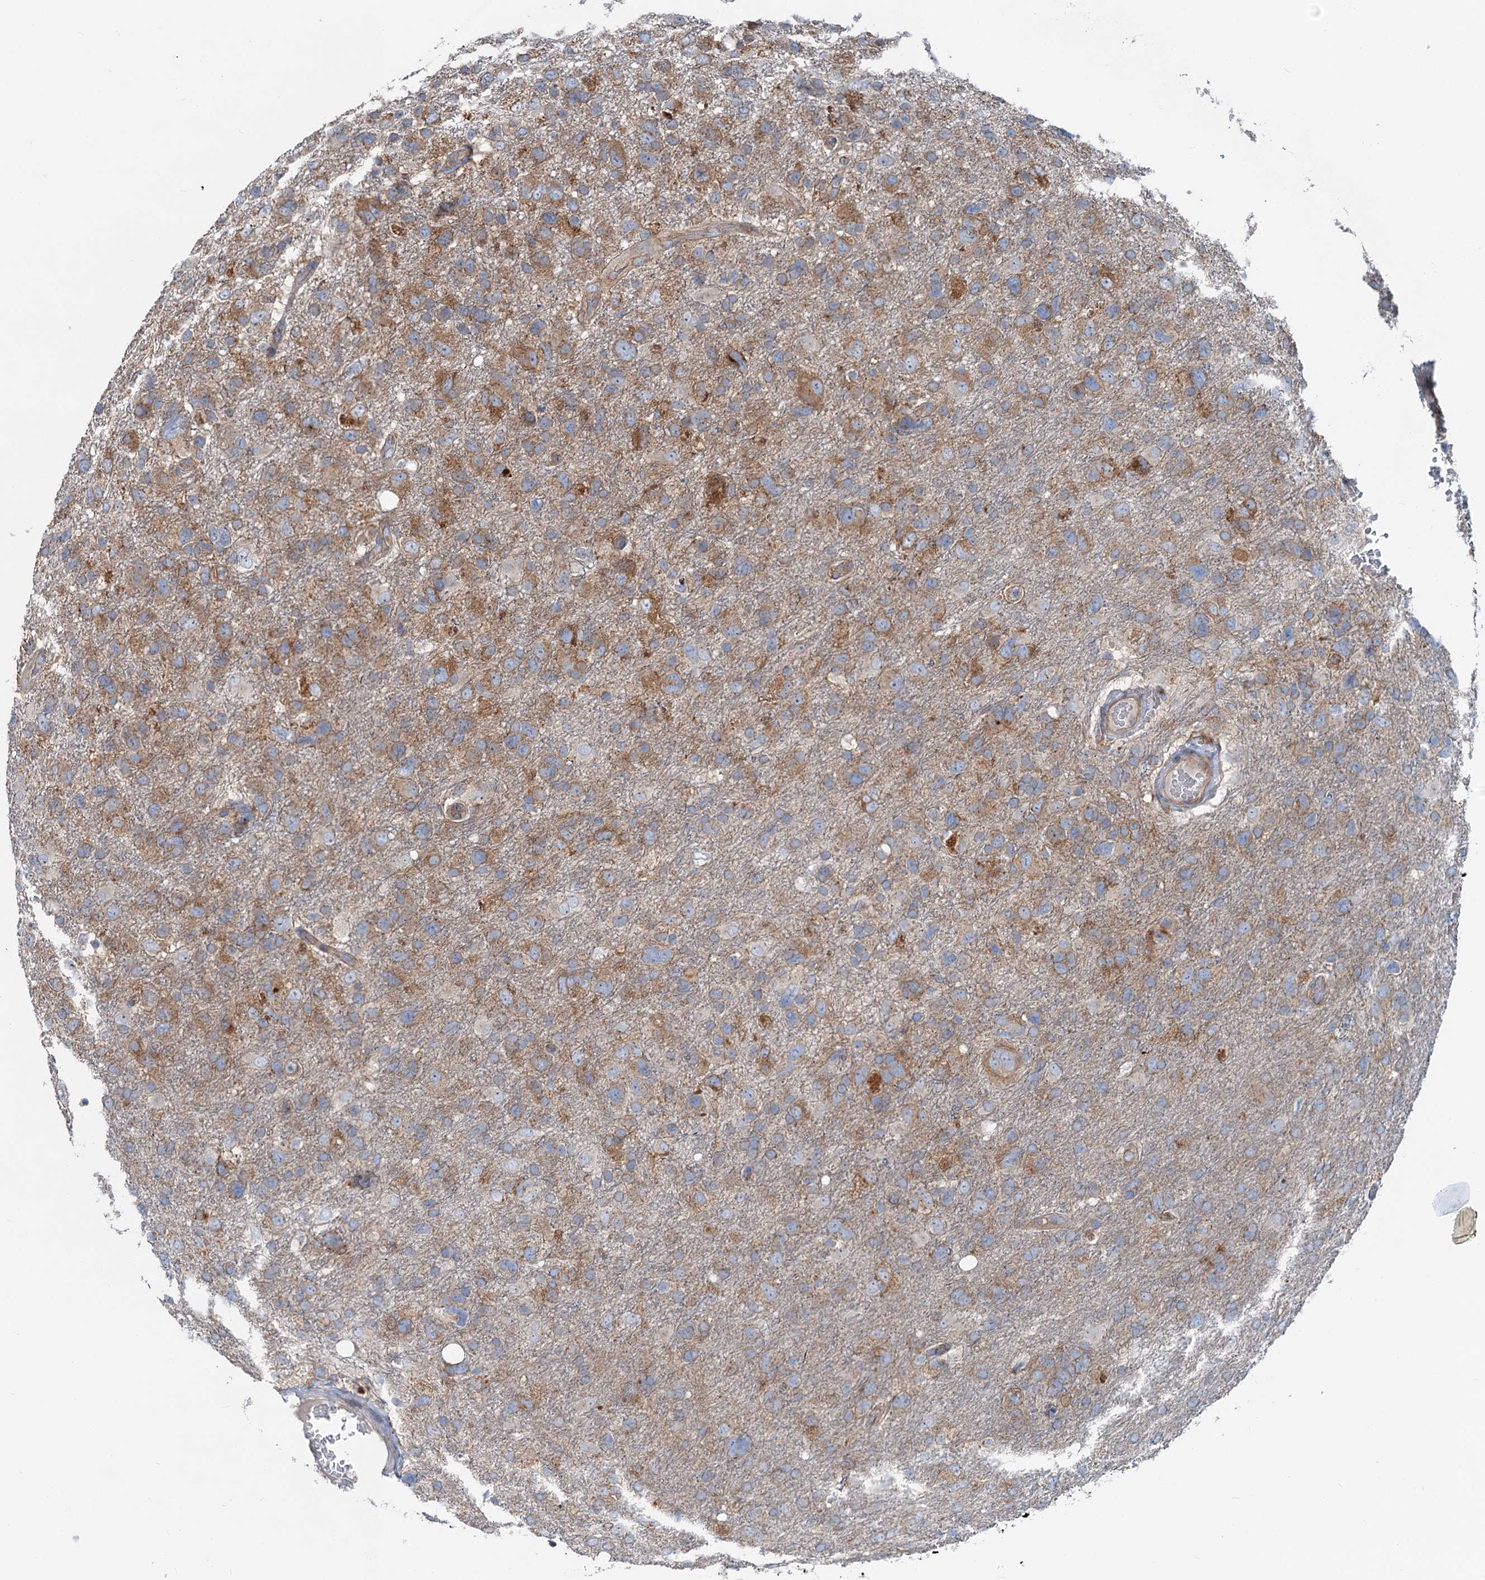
{"staining": {"intensity": "moderate", "quantity": "25%-75%", "location": "cytoplasmic/membranous"}, "tissue": "glioma", "cell_type": "Tumor cells", "image_type": "cancer", "snomed": [{"axis": "morphology", "description": "Glioma, malignant, High grade"}, {"axis": "topography", "description": "Brain"}], "caption": "Human glioma stained for a protein (brown) displays moderate cytoplasmic/membranous positive expression in about 25%-75% of tumor cells.", "gene": "ANKRD26", "patient": {"sex": "male", "age": 61}}